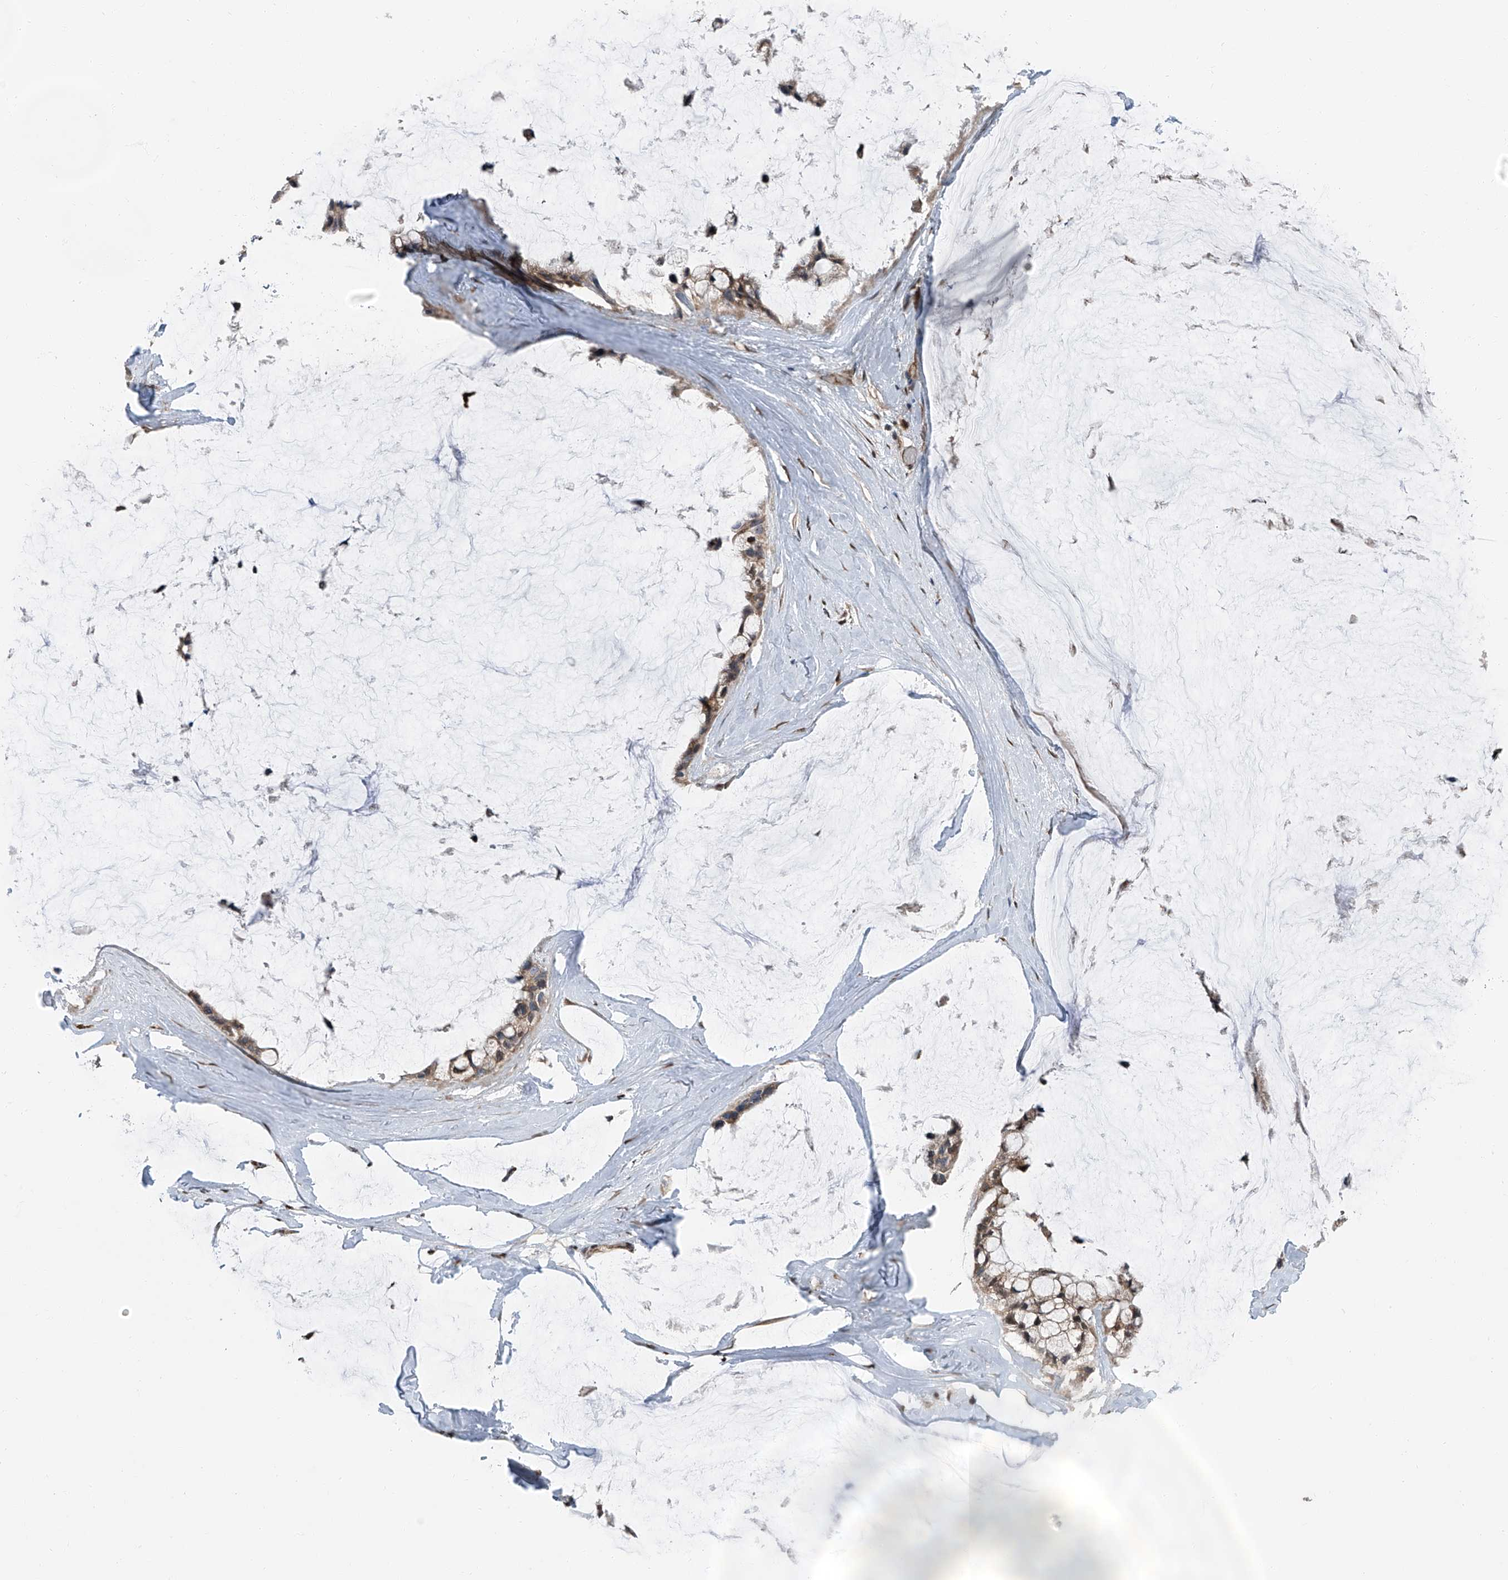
{"staining": {"intensity": "moderate", "quantity": ">75%", "location": "cytoplasmic/membranous,nuclear"}, "tissue": "ovarian cancer", "cell_type": "Tumor cells", "image_type": "cancer", "snomed": [{"axis": "morphology", "description": "Cystadenocarcinoma, mucinous, NOS"}, {"axis": "topography", "description": "Ovary"}], "caption": "The immunohistochemical stain shows moderate cytoplasmic/membranous and nuclear positivity in tumor cells of ovarian cancer tissue. Using DAB (3,3'-diaminobenzidine) (brown) and hematoxylin (blue) stains, captured at high magnification using brightfield microscopy.", "gene": "FKBP5", "patient": {"sex": "female", "age": 39}}